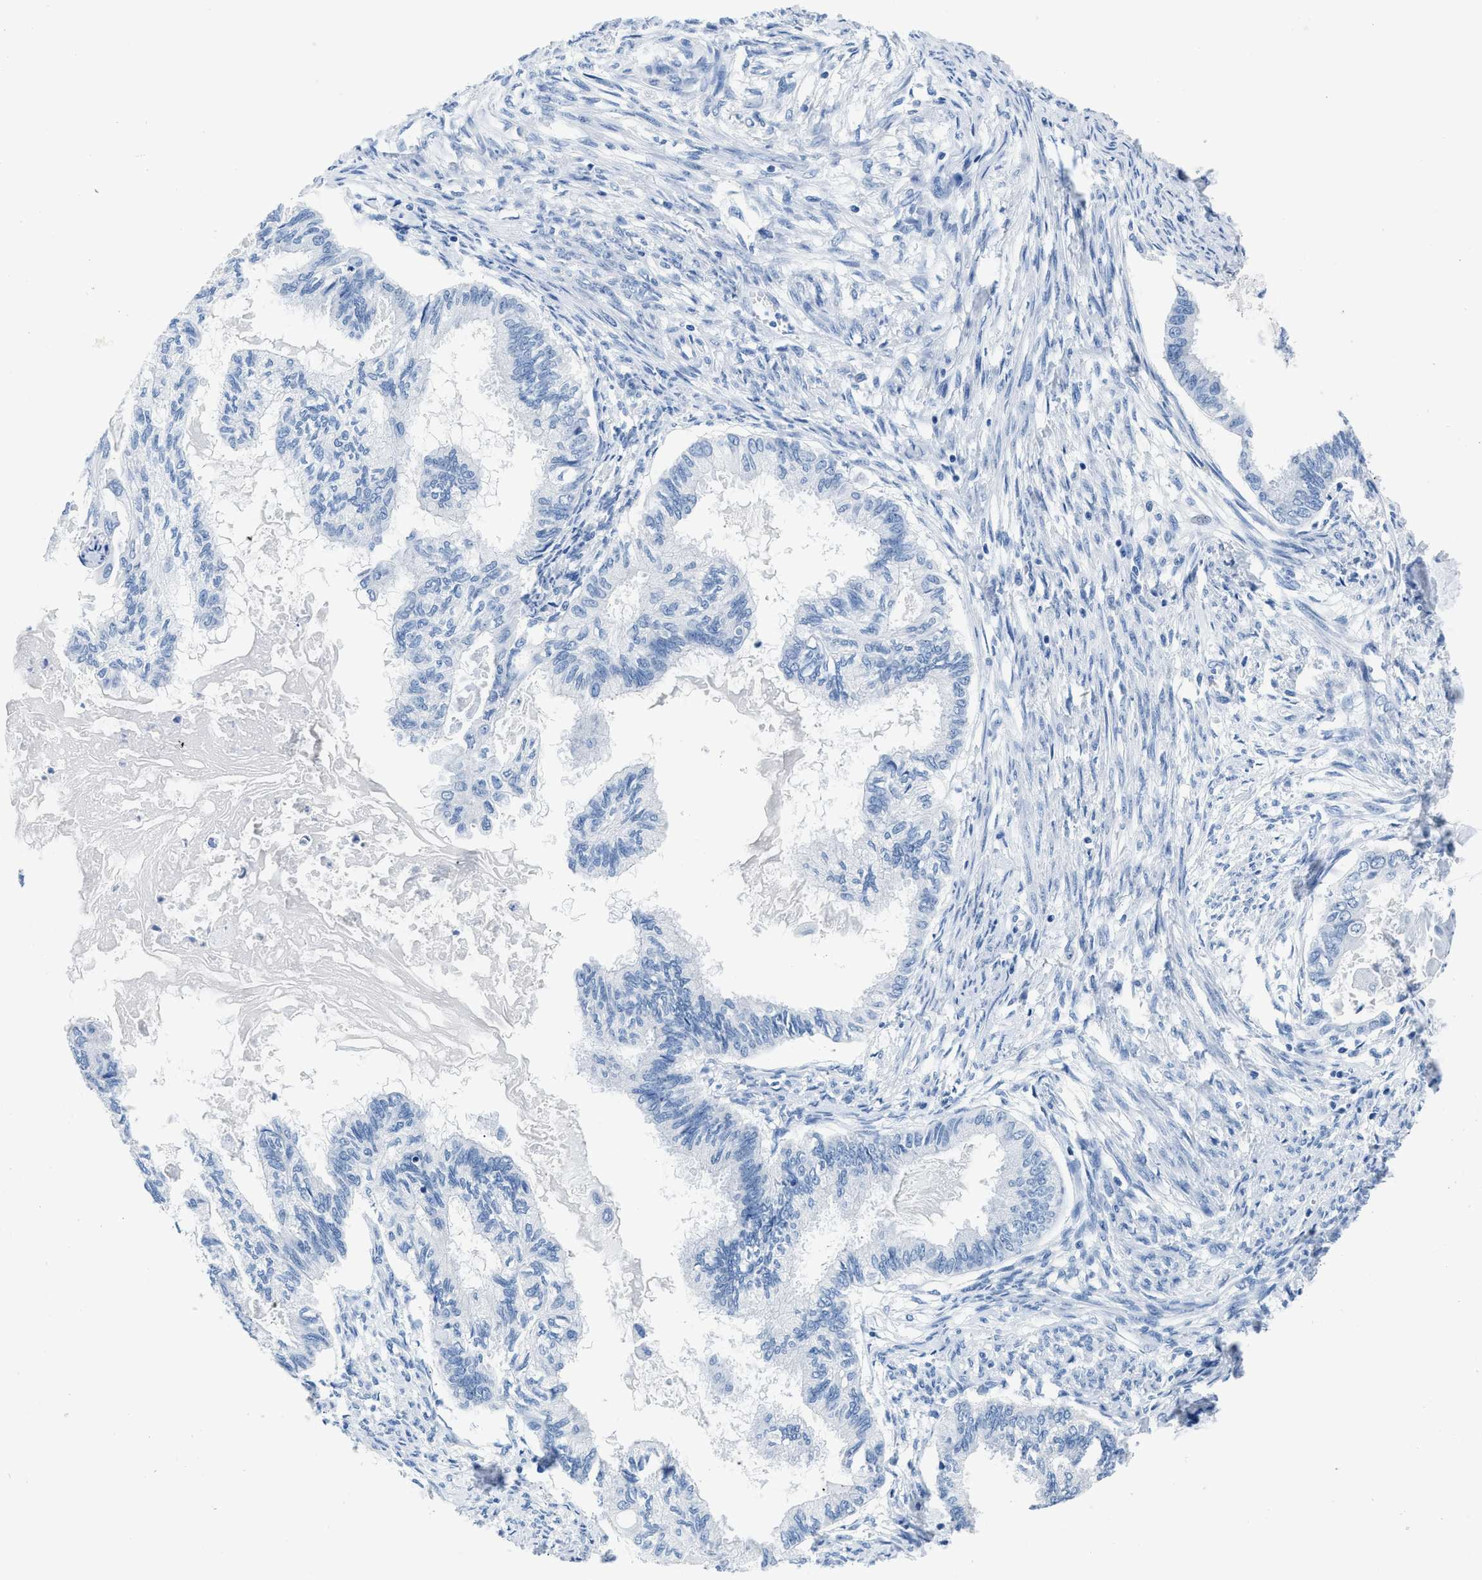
{"staining": {"intensity": "negative", "quantity": "none", "location": "none"}, "tissue": "cervical cancer", "cell_type": "Tumor cells", "image_type": "cancer", "snomed": [{"axis": "morphology", "description": "Normal tissue, NOS"}, {"axis": "morphology", "description": "Adenocarcinoma, NOS"}, {"axis": "topography", "description": "Cervix"}, {"axis": "topography", "description": "Endometrium"}], "caption": "High power microscopy image of an IHC micrograph of cervical cancer, revealing no significant staining in tumor cells.", "gene": "NFATC2", "patient": {"sex": "female", "age": 86}}